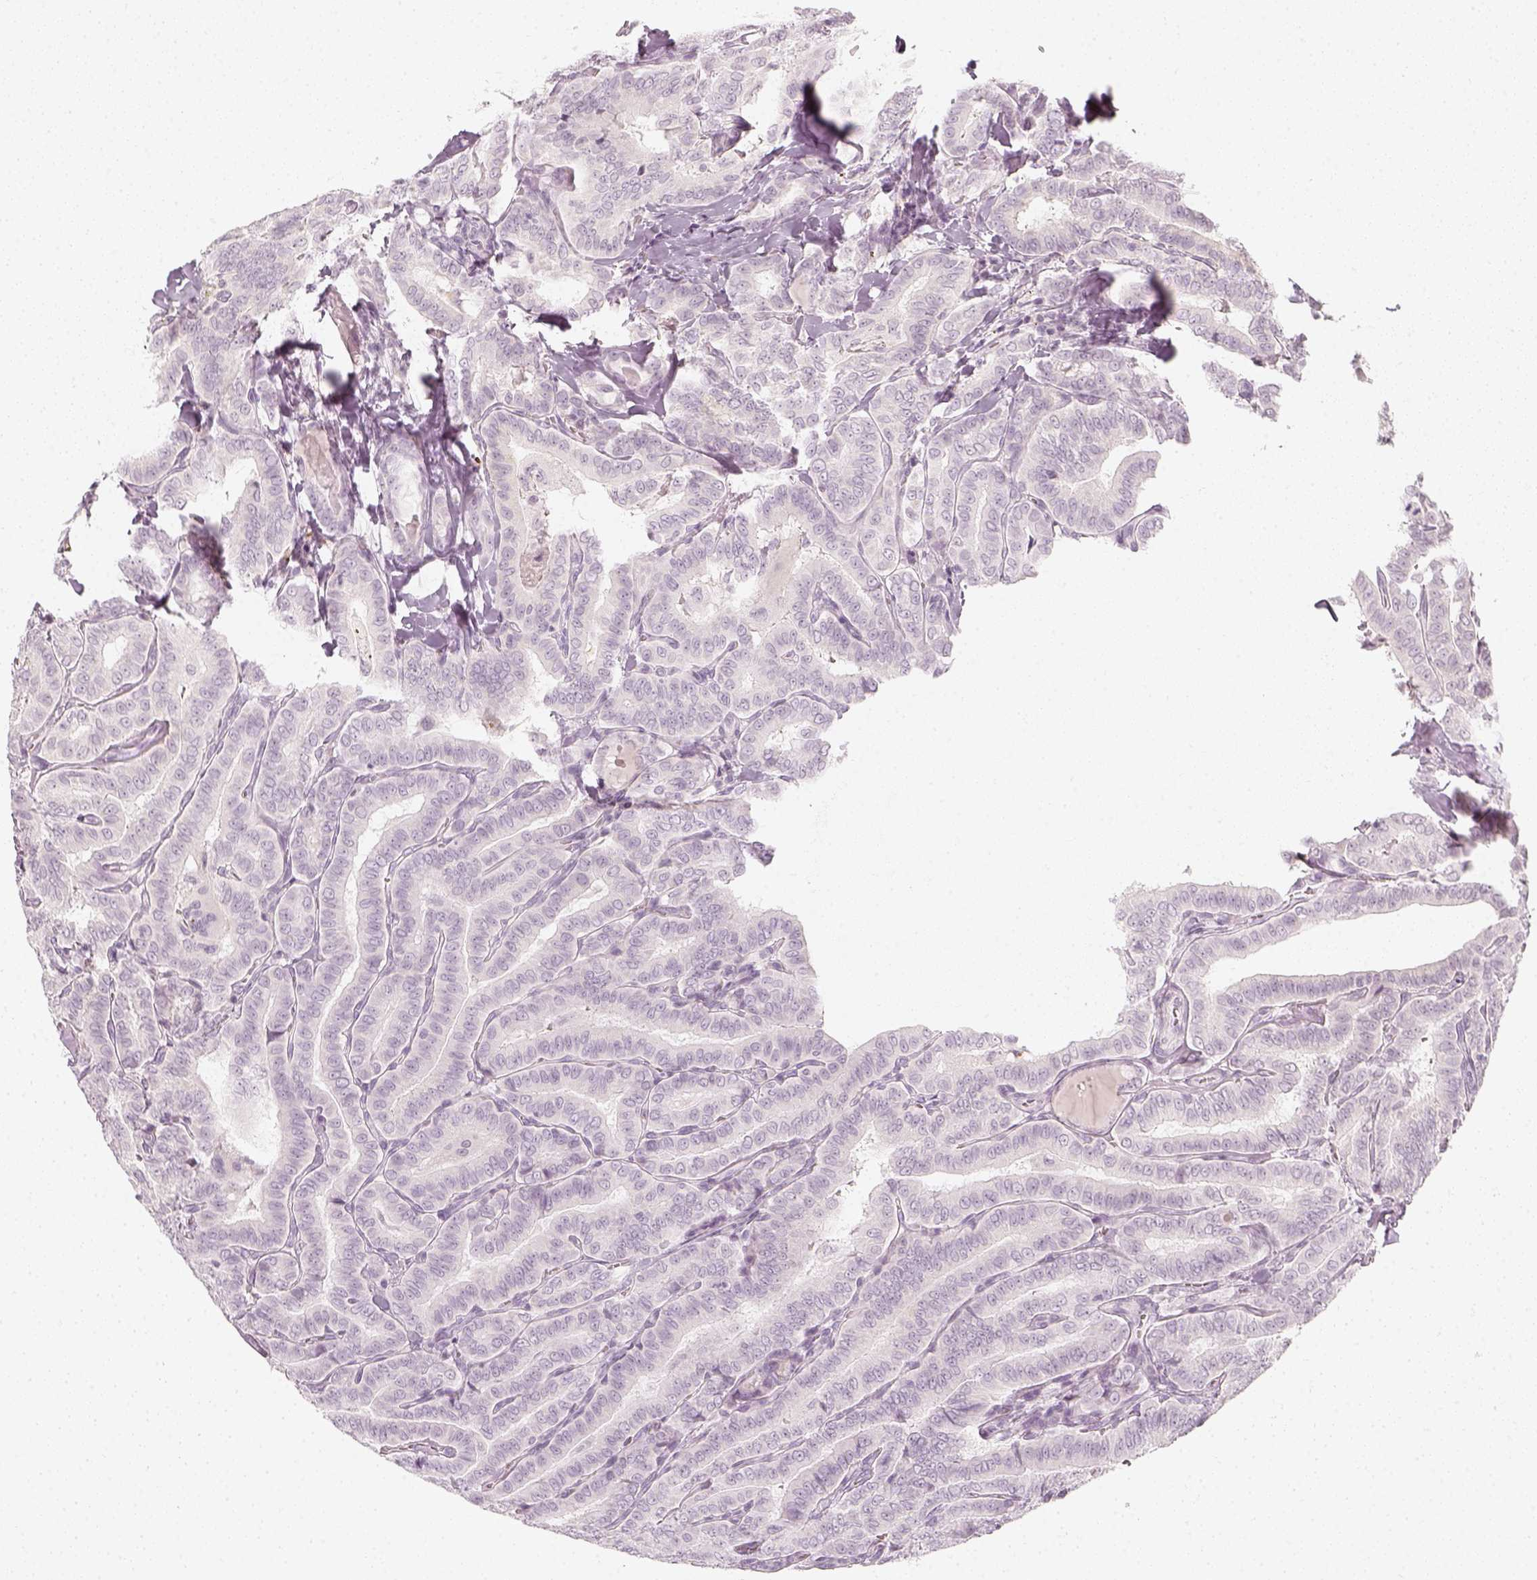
{"staining": {"intensity": "negative", "quantity": "none", "location": "none"}, "tissue": "thyroid cancer", "cell_type": "Tumor cells", "image_type": "cancer", "snomed": [{"axis": "morphology", "description": "Papillary adenocarcinoma, NOS"}, {"axis": "morphology", "description": "Papillary adenoma metastatic"}, {"axis": "topography", "description": "Thyroid gland"}], "caption": "A high-resolution image shows IHC staining of papillary adenoma metastatic (thyroid), which shows no significant positivity in tumor cells. (Brightfield microscopy of DAB (3,3'-diaminobenzidine) IHC at high magnification).", "gene": "KRT25", "patient": {"sex": "female", "age": 50}}